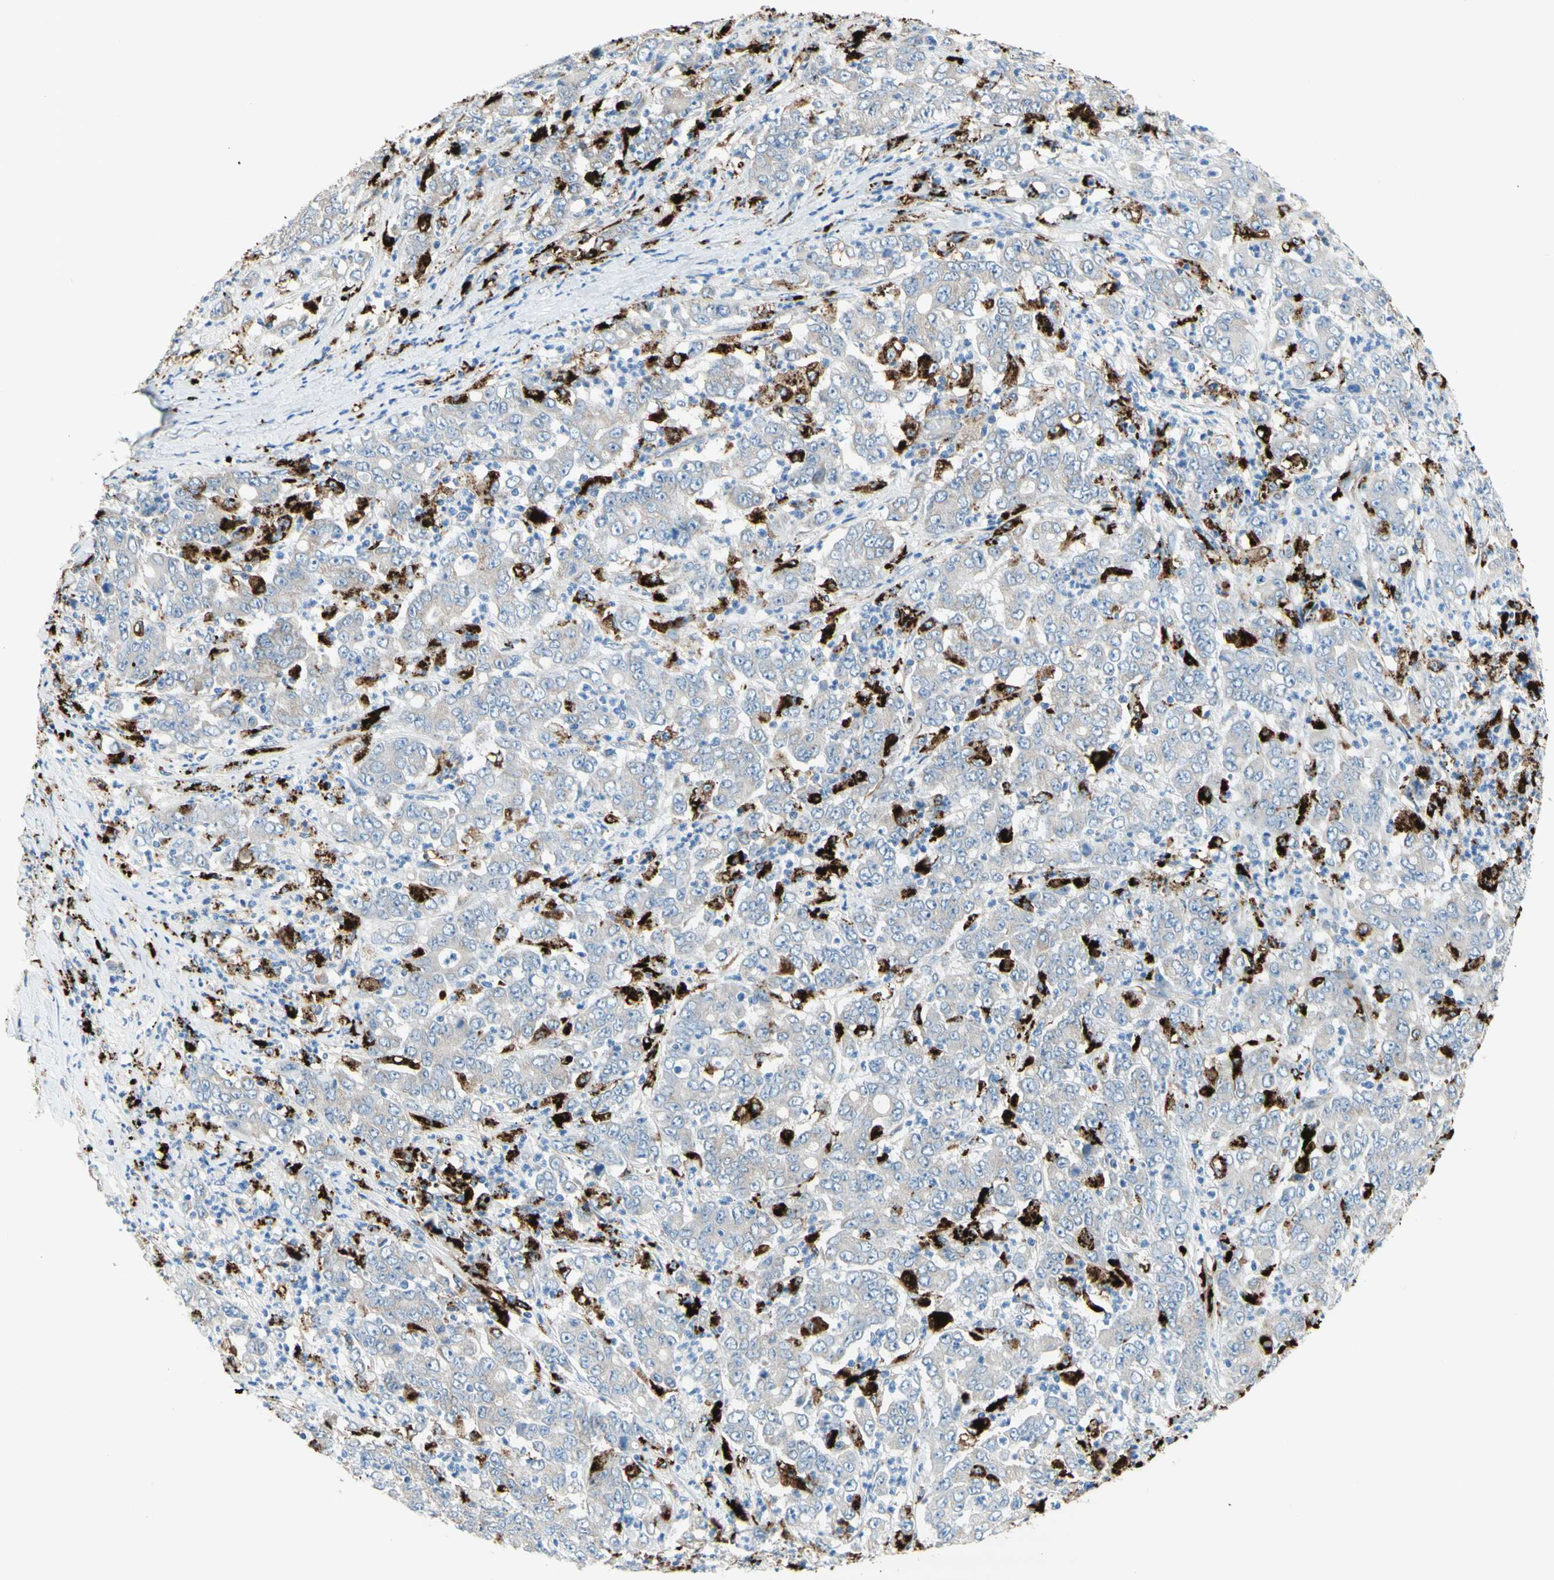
{"staining": {"intensity": "negative", "quantity": "none", "location": "none"}, "tissue": "stomach cancer", "cell_type": "Tumor cells", "image_type": "cancer", "snomed": [{"axis": "morphology", "description": "Adenocarcinoma, NOS"}, {"axis": "topography", "description": "Stomach, lower"}], "caption": "A high-resolution histopathology image shows IHC staining of adenocarcinoma (stomach), which demonstrates no significant expression in tumor cells.", "gene": "URB2", "patient": {"sex": "female", "age": 71}}